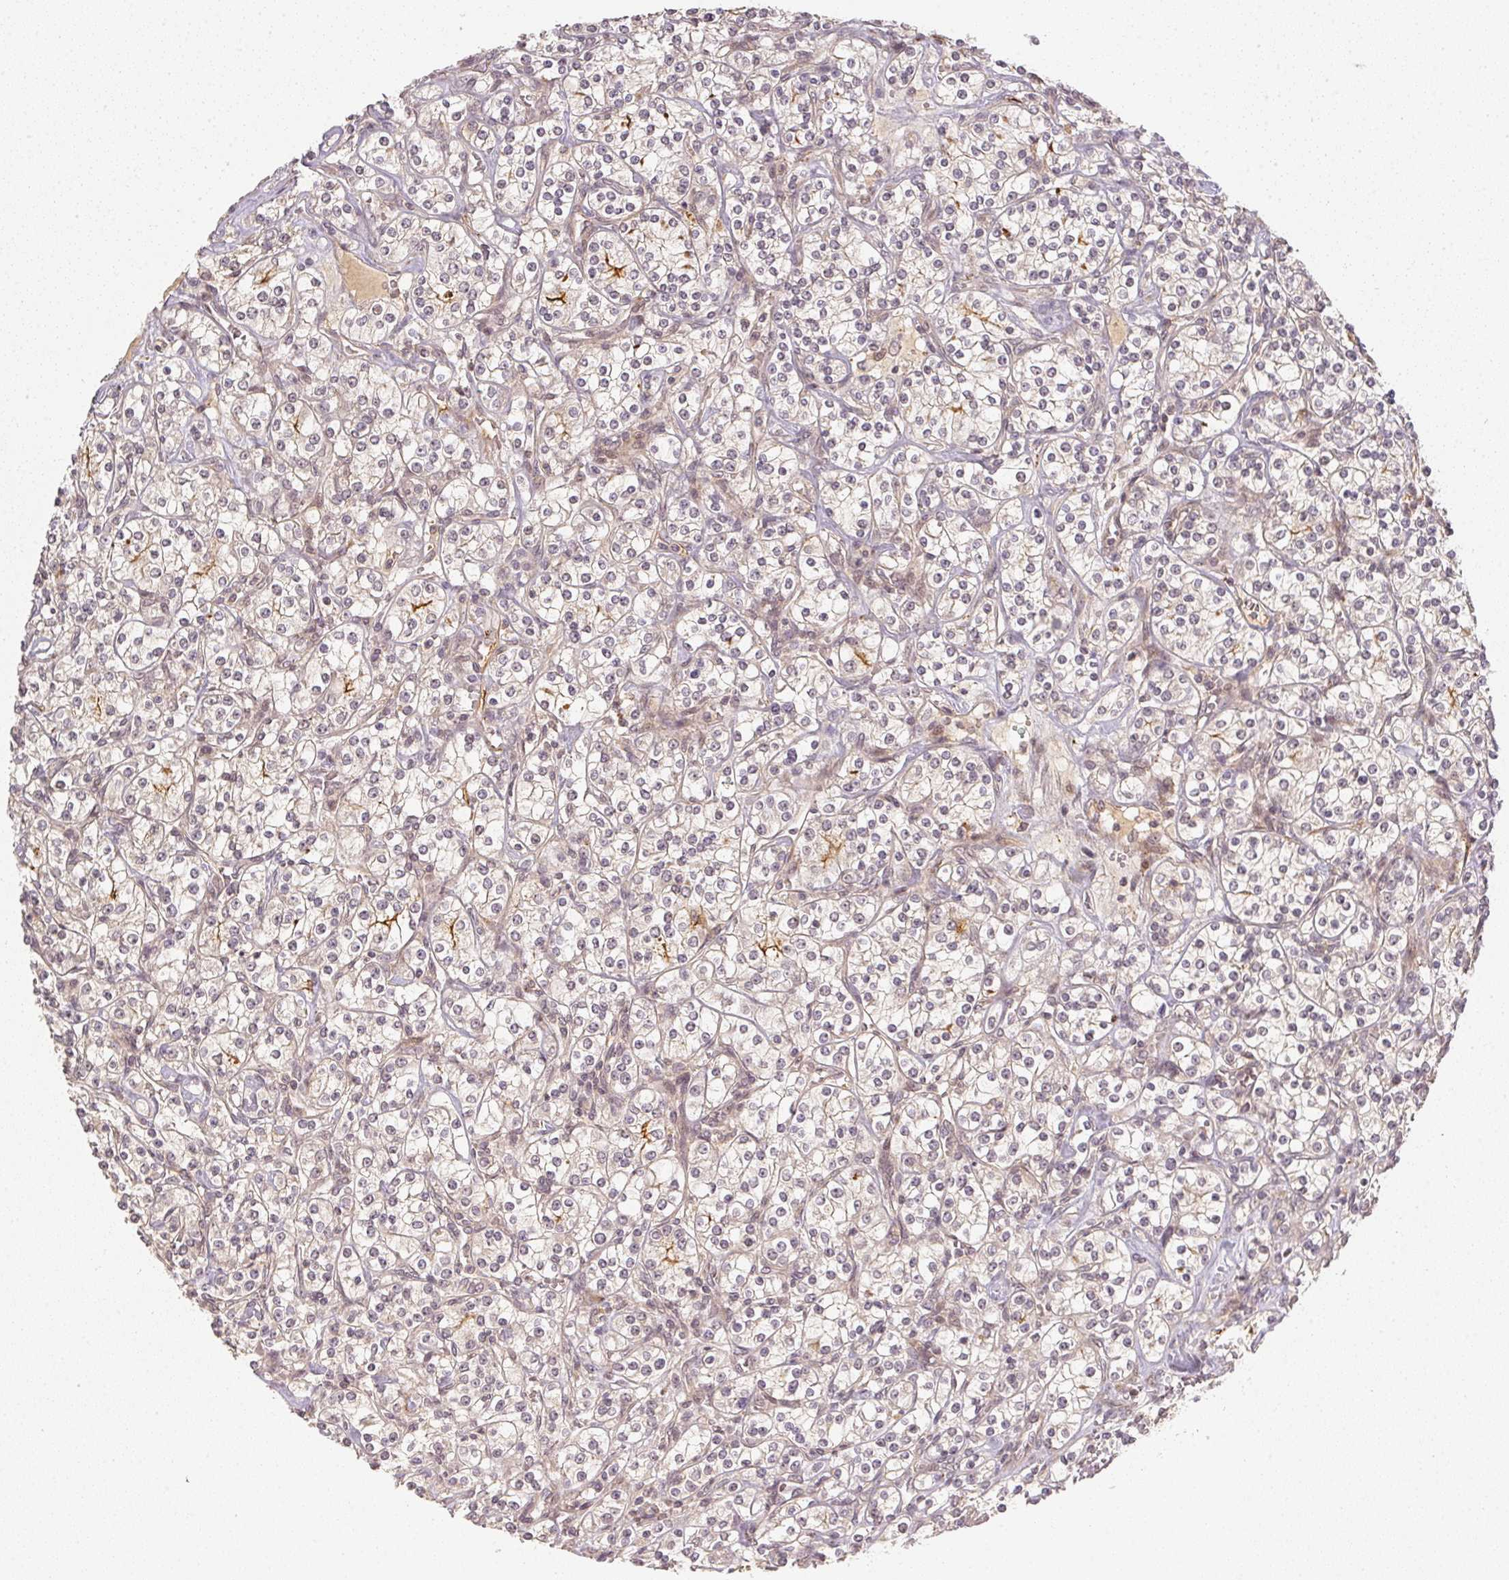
{"staining": {"intensity": "negative", "quantity": "none", "location": "none"}, "tissue": "renal cancer", "cell_type": "Tumor cells", "image_type": "cancer", "snomed": [{"axis": "morphology", "description": "Adenocarcinoma, NOS"}, {"axis": "topography", "description": "Kidney"}], "caption": "The image reveals no significant positivity in tumor cells of renal cancer. (DAB immunohistochemistry visualized using brightfield microscopy, high magnification).", "gene": "SERPINE1", "patient": {"sex": "male", "age": 77}}